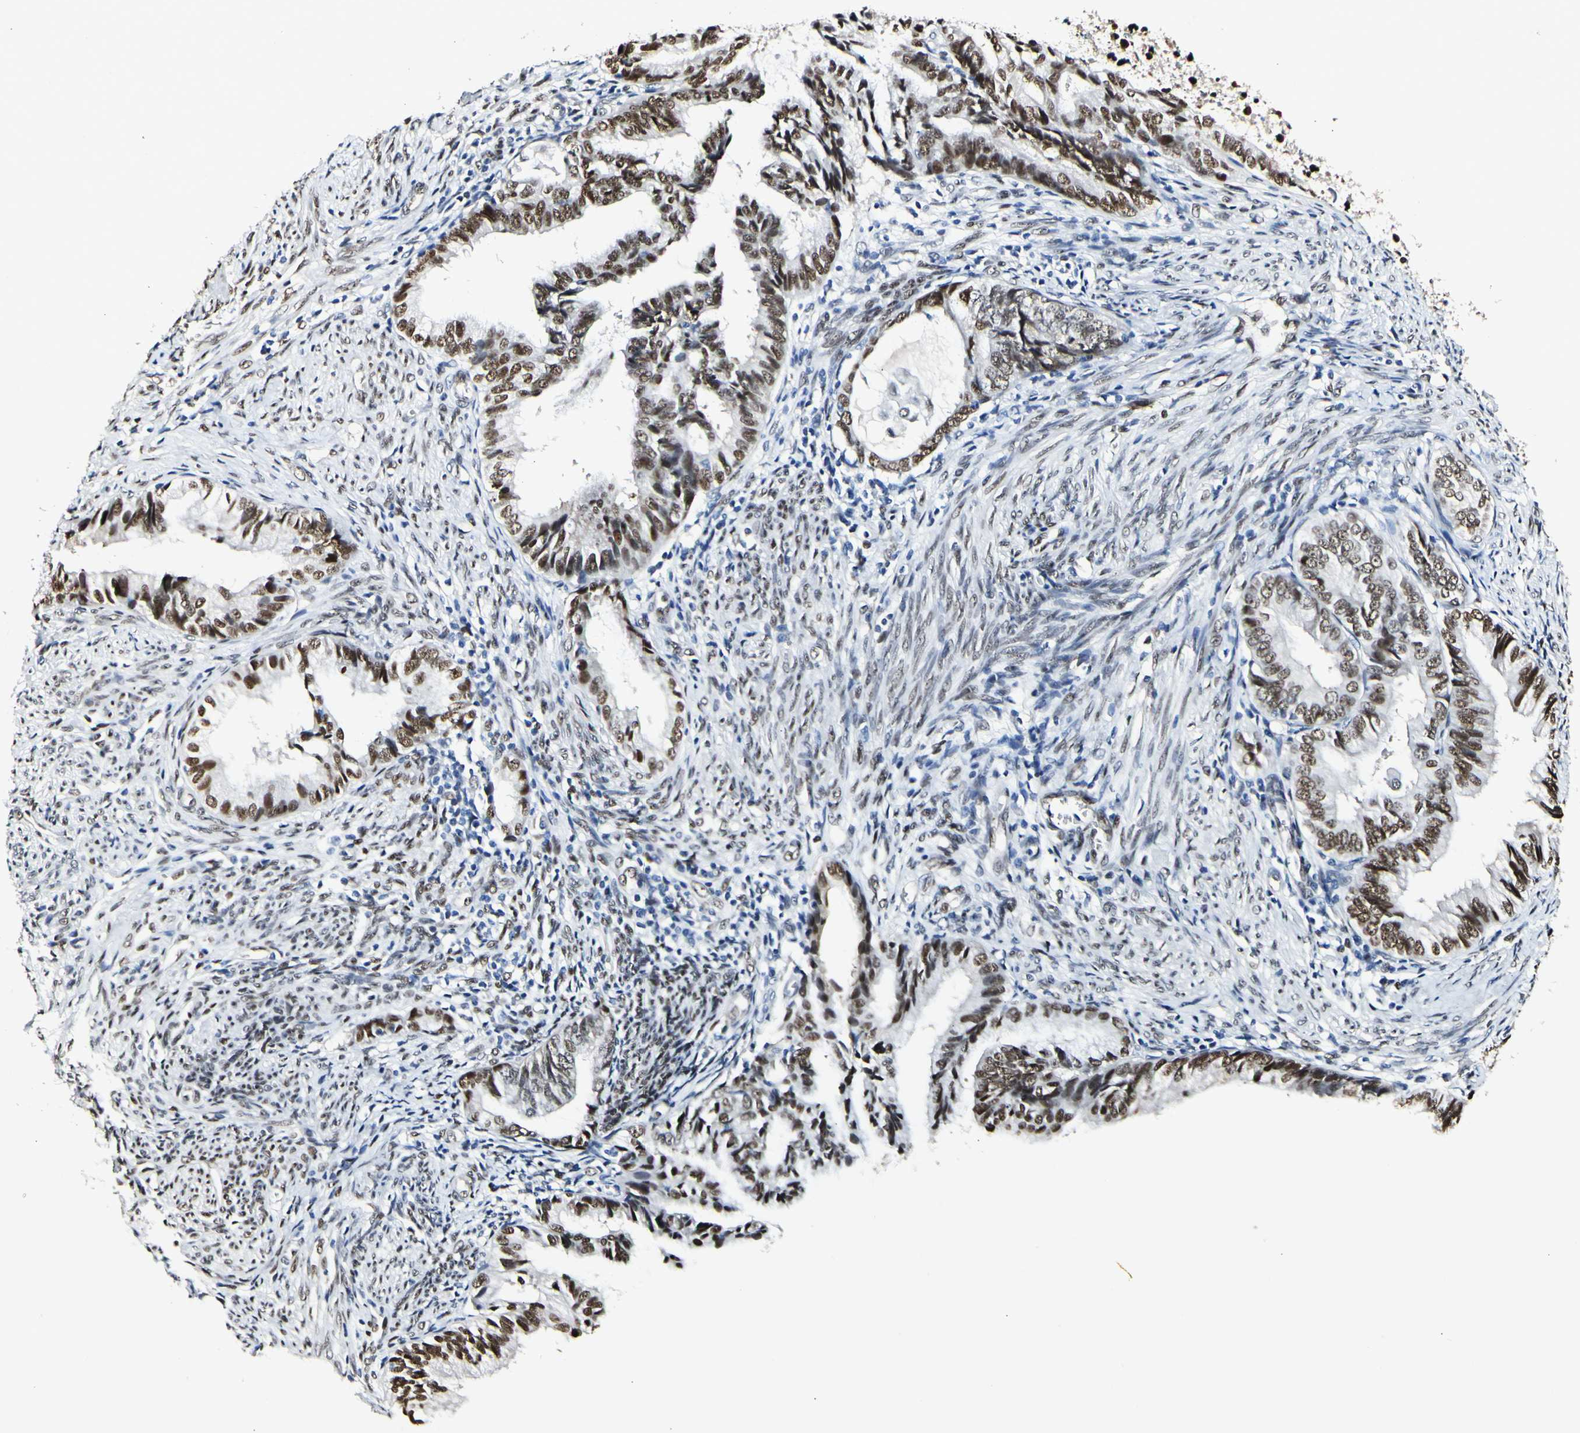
{"staining": {"intensity": "moderate", "quantity": ">75%", "location": "nuclear"}, "tissue": "endometrial cancer", "cell_type": "Tumor cells", "image_type": "cancer", "snomed": [{"axis": "morphology", "description": "Adenocarcinoma, NOS"}, {"axis": "topography", "description": "Endometrium"}], "caption": "Human endometrial cancer stained with a protein marker exhibits moderate staining in tumor cells.", "gene": "NFIA", "patient": {"sex": "female", "age": 86}}